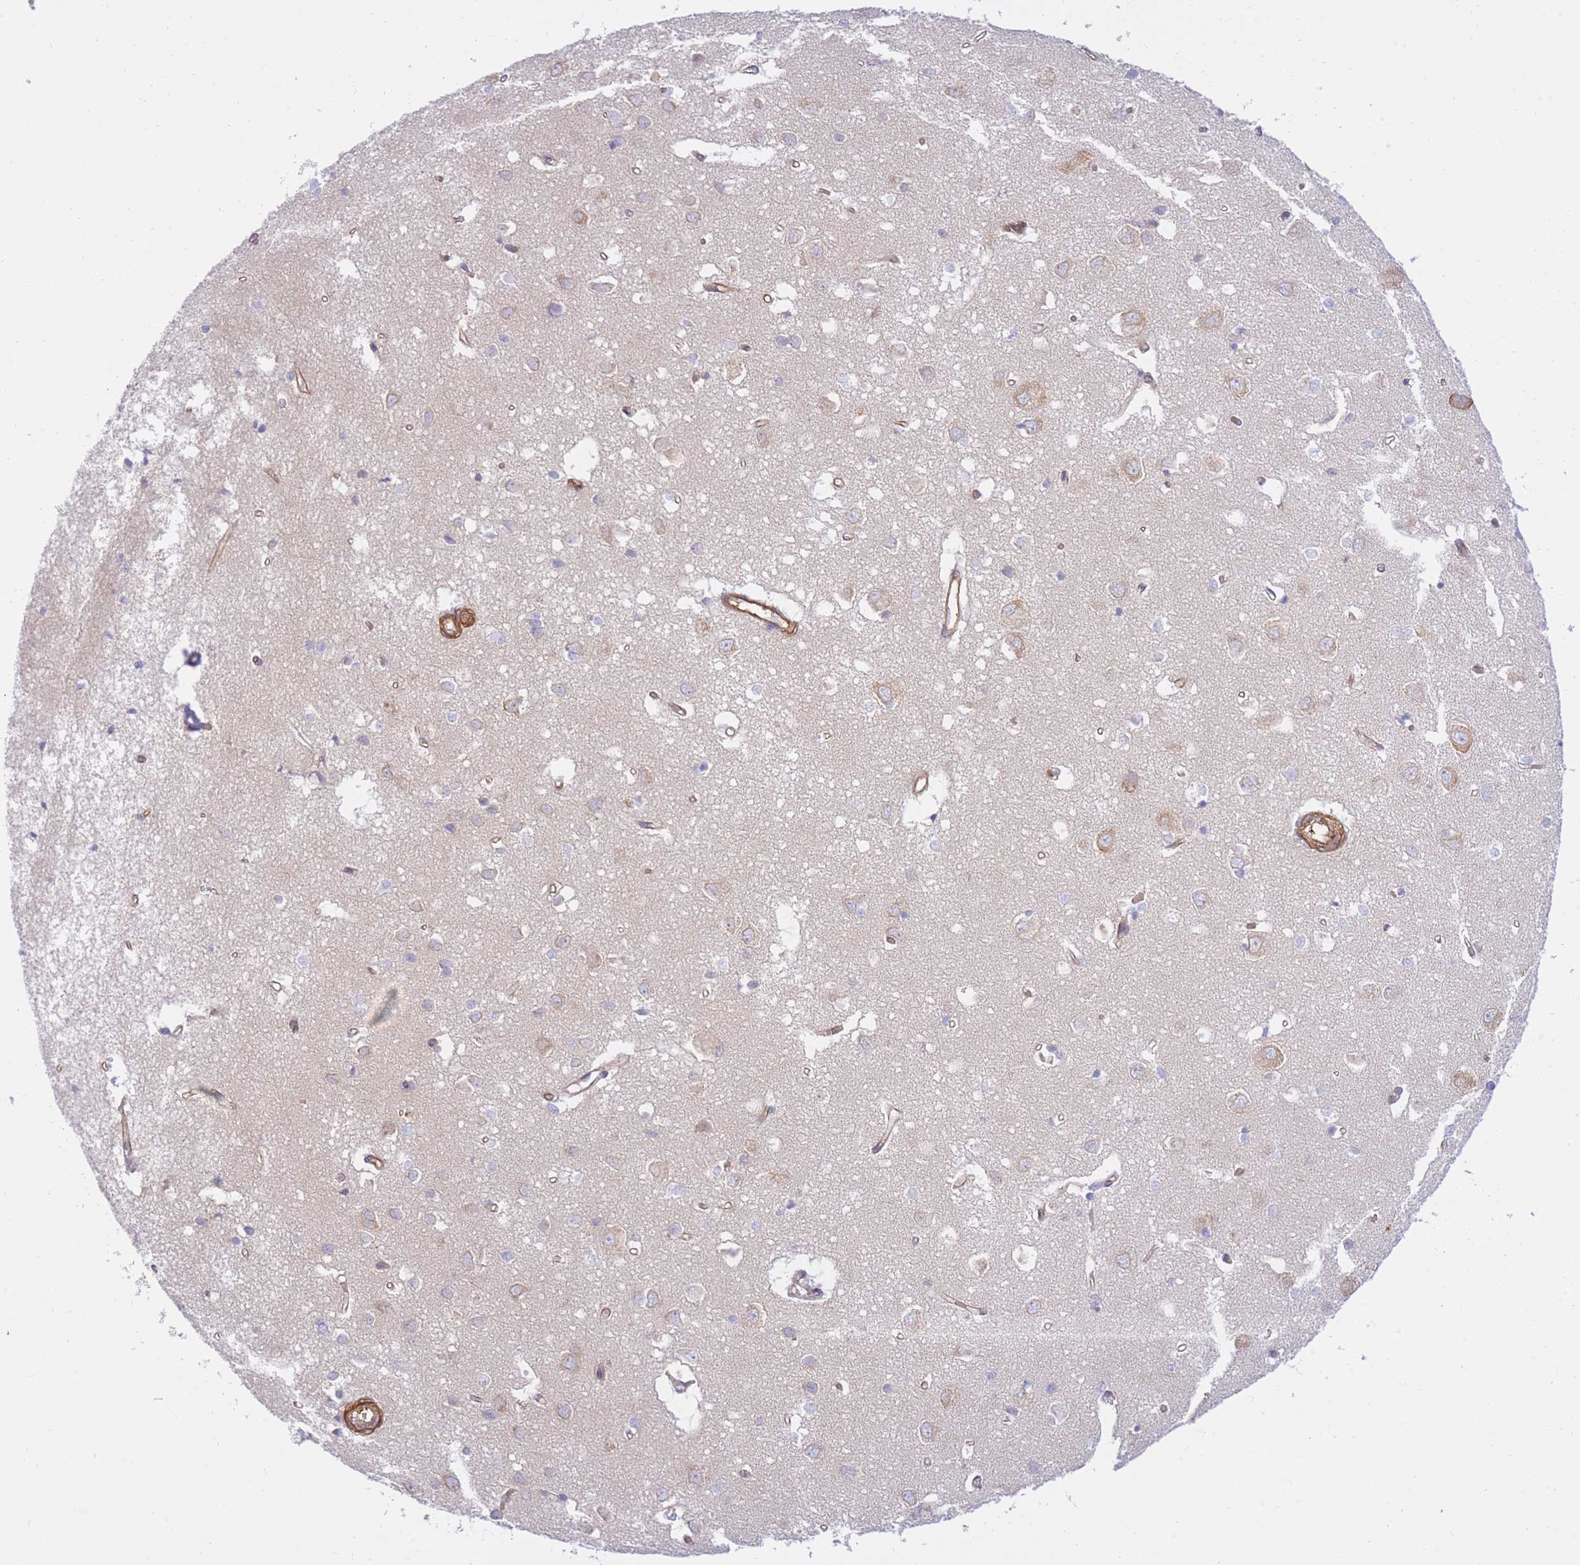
{"staining": {"intensity": "moderate", "quantity": ">75%", "location": "cytoplasmic/membranous"}, "tissue": "cerebral cortex", "cell_type": "Endothelial cells", "image_type": "normal", "snomed": [{"axis": "morphology", "description": "Normal tissue, NOS"}, {"axis": "topography", "description": "Cerebral cortex"}], "caption": "DAB (3,3'-diaminobenzidine) immunohistochemical staining of benign cerebral cortex displays moderate cytoplasmic/membranous protein expression in about >75% of endothelial cells.", "gene": "REM1", "patient": {"sex": "female", "age": 64}}